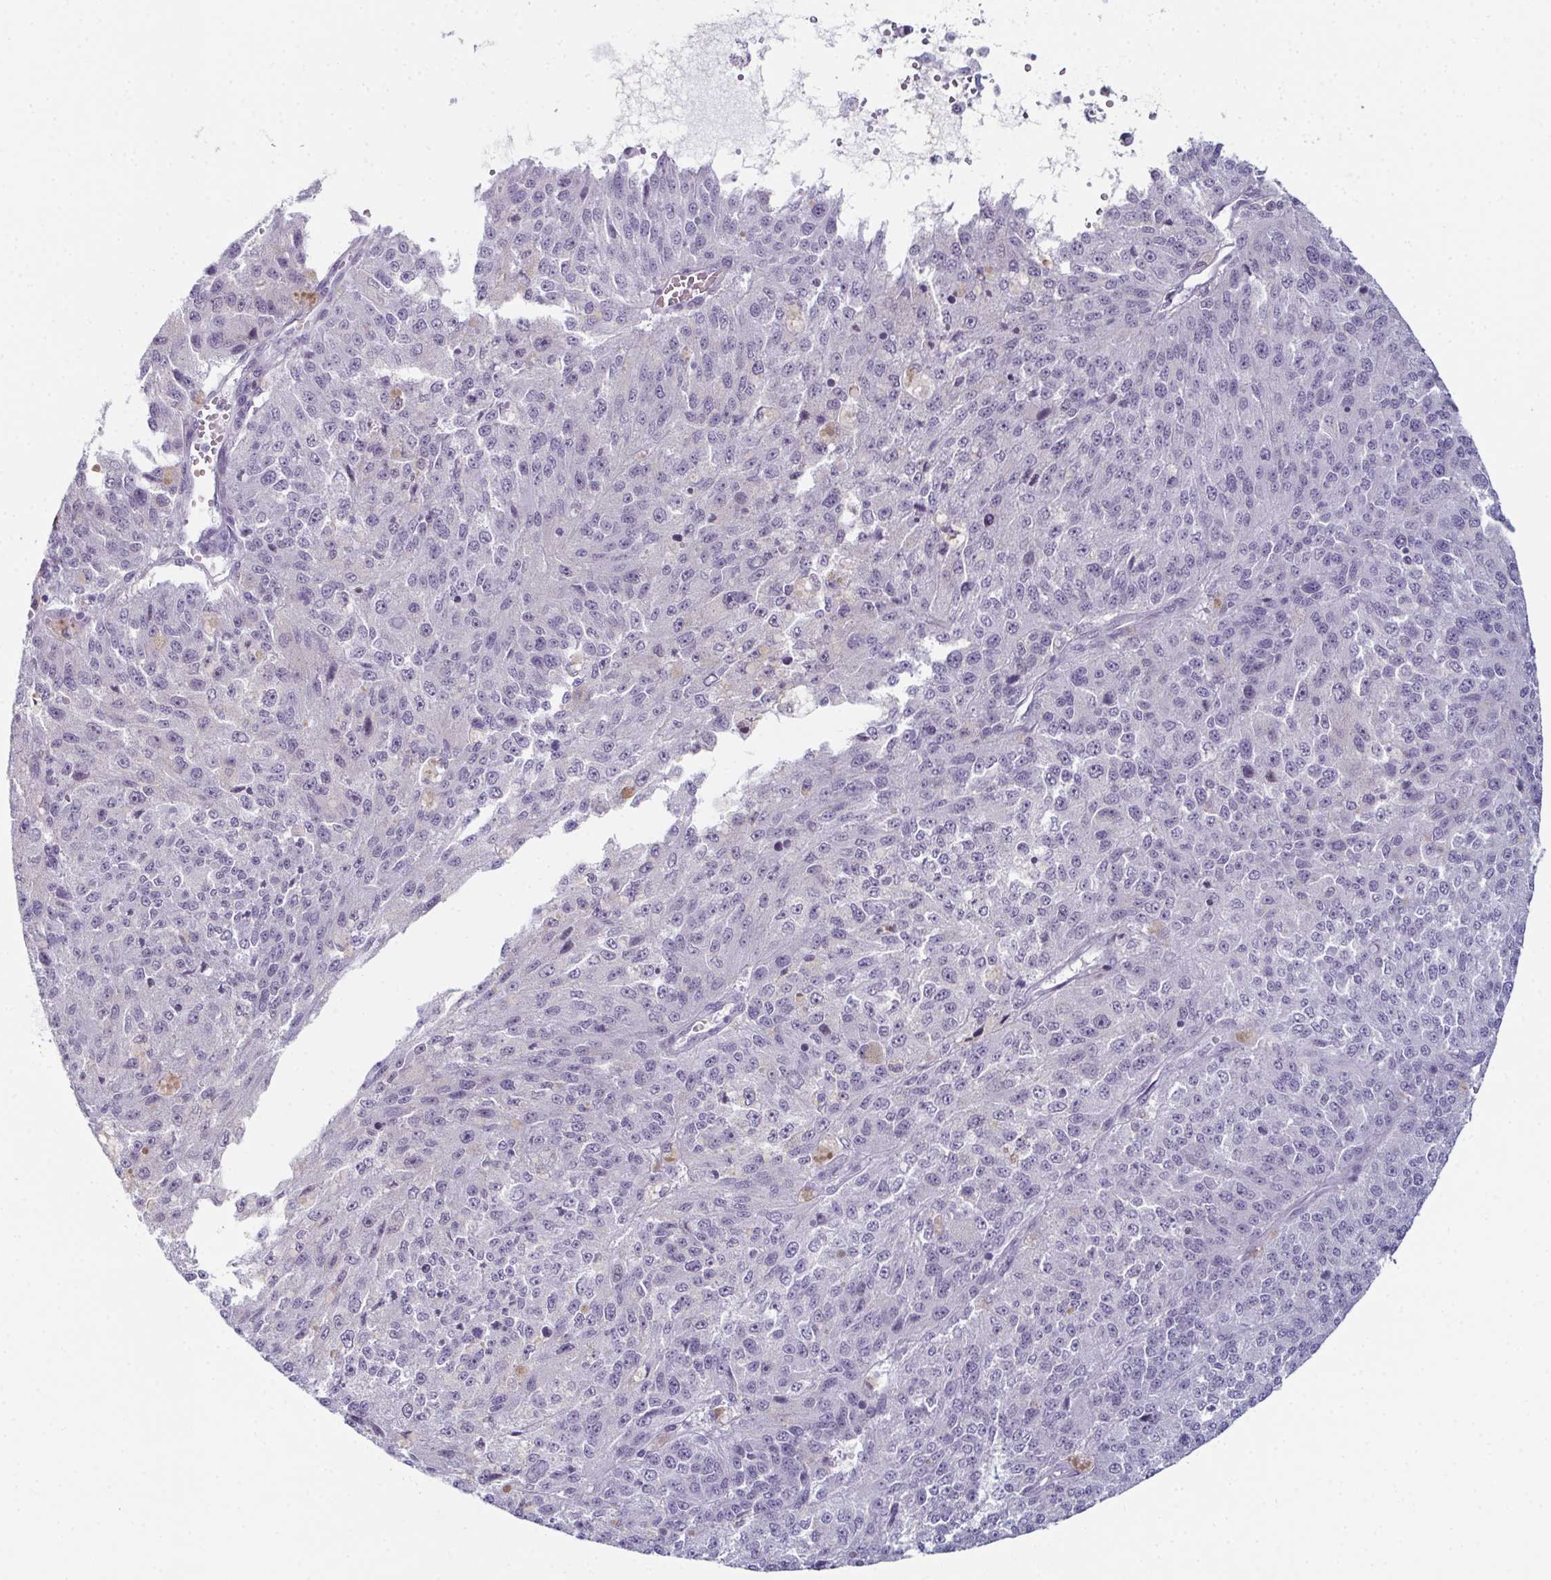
{"staining": {"intensity": "negative", "quantity": "none", "location": "none"}, "tissue": "melanoma", "cell_type": "Tumor cells", "image_type": "cancer", "snomed": [{"axis": "morphology", "description": "Malignant melanoma, Metastatic site"}, {"axis": "topography", "description": "Lymph node"}], "caption": "This is an immunohistochemistry (IHC) image of human malignant melanoma (metastatic site). There is no positivity in tumor cells.", "gene": "ENKUR", "patient": {"sex": "female", "age": 64}}